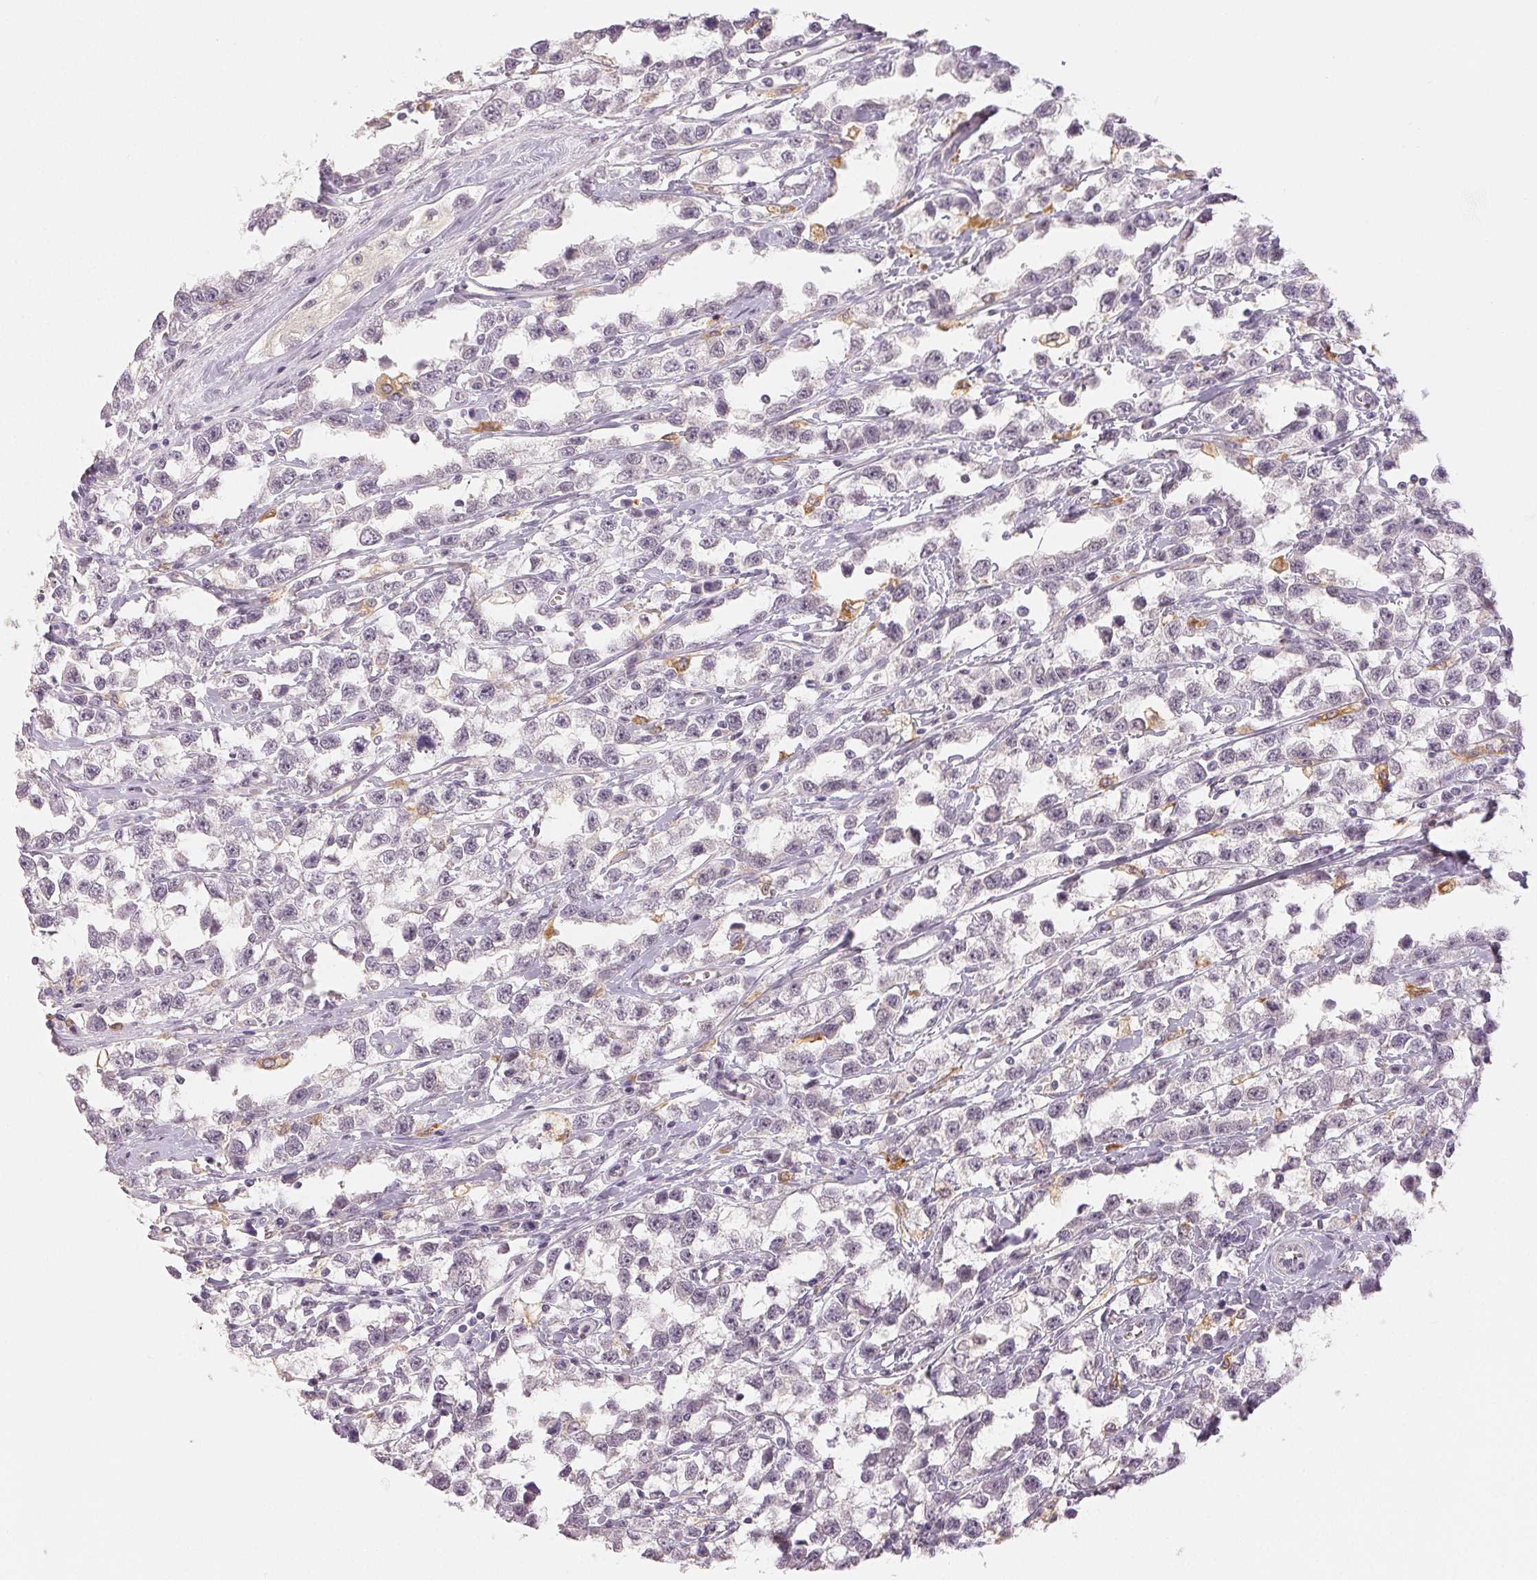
{"staining": {"intensity": "negative", "quantity": "none", "location": "none"}, "tissue": "testis cancer", "cell_type": "Tumor cells", "image_type": "cancer", "snomed": [{"axis": "morphology", "description": "Seminoma, NOS"}, {"axis": "topography", "description": "Testis"}], "caption": "This is a image of immunohistochemistry (IHC) staining of testis cancer, which shows no positivity in tumor cells.", "gene": "MAP1LC3A", "patient": {"sex": "male", "age": 34}}